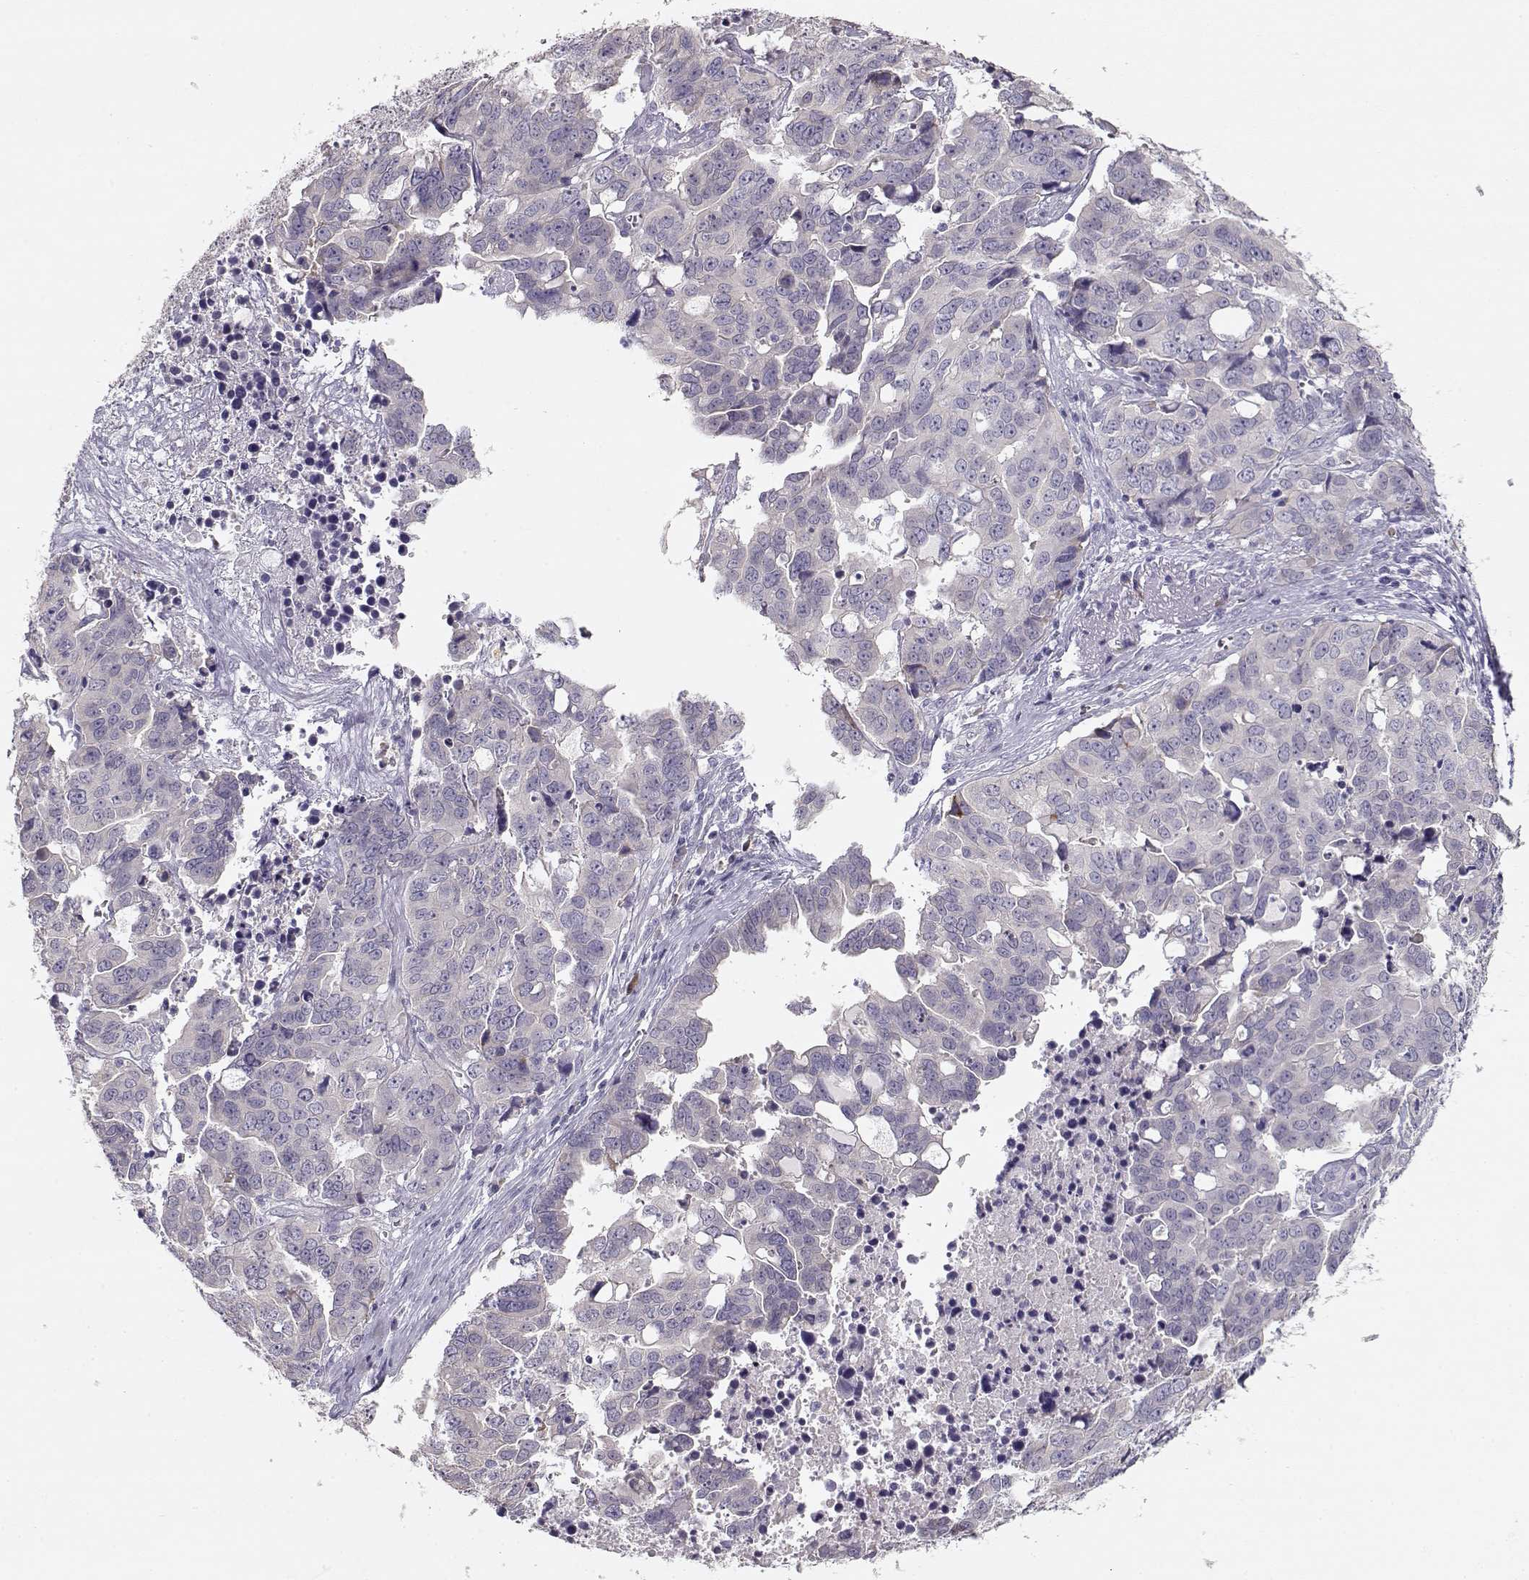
{"staining": {"intensity": "negative", "quantity": "none", "location": "none"}, "tissue": "ovarian cancer", "cell_type": "Tumor cells", "image_type": "cancer", "snomed": [{"axis": "morphology", "description": "Carcinoma, endometroid"}, {"axis": "topography", "description": "Ovary"}], "caption": "Immunohistochemistry (IHC) histopathology image of neoplastic tissue: human ovarian endometroid carcinoma stained with DAB exhibits no significant protein staining in tumor cells.", "gene": "GLIPR1L2", "patient": {"sex": "female", "age": 78}}